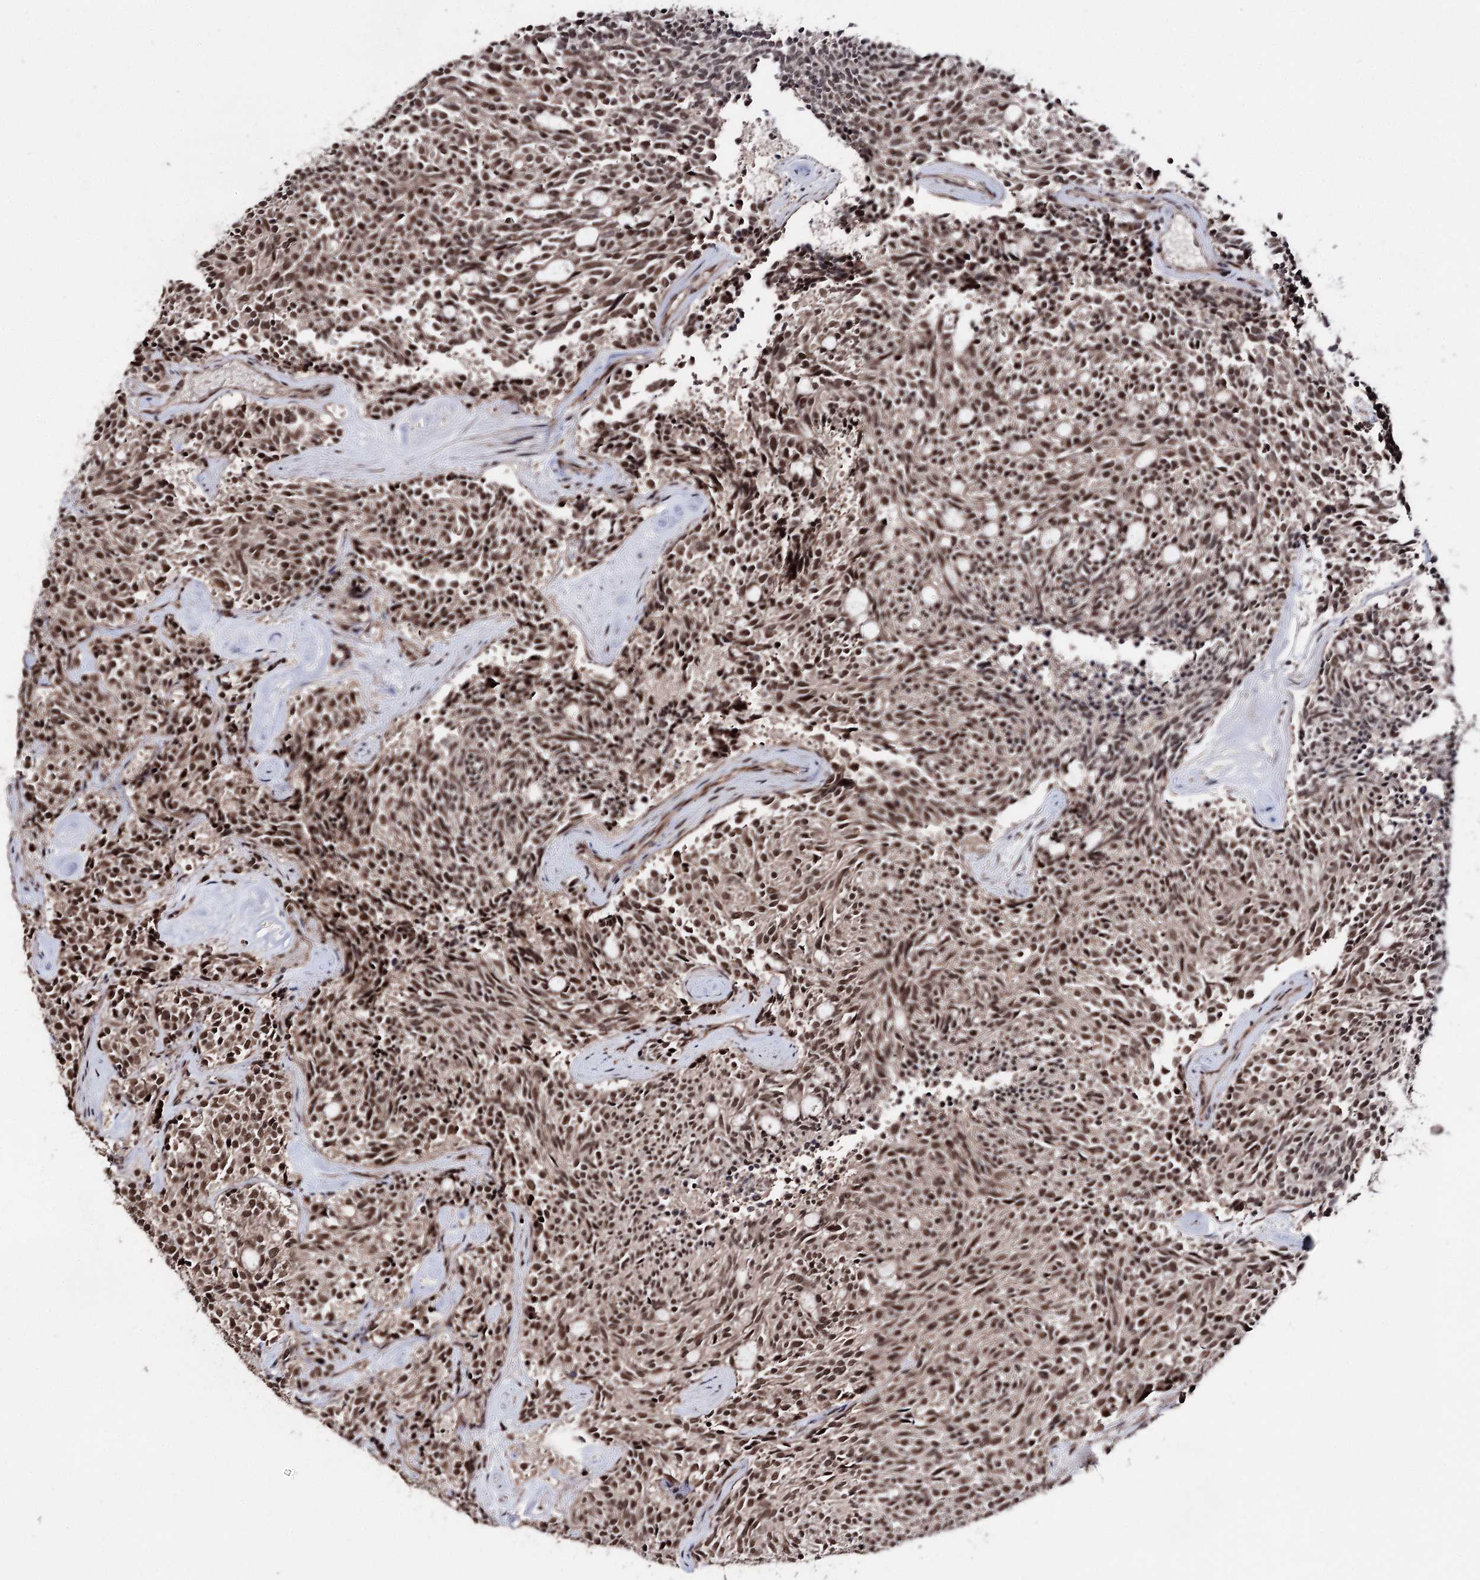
{"staining": {"intensity": "moderate", "quantity": ">75%", "location": "nuclear"}, "tissue": "carcinoid", "cell_type": "Tumor cells", "image_type": "cancer", "snomed": [{"axis": "morphology", "description": "Carcinoid, malignant, NOS"}, {"axis": "topography", "description": "Pancreas"}], "caption": "Brown immunohistochemical staining in human carcinoid displays moderate nuclear expression in about >75% of tumor cells.", "gene": "FAM53B", "patient": {"sex": "female", "age": 54}}